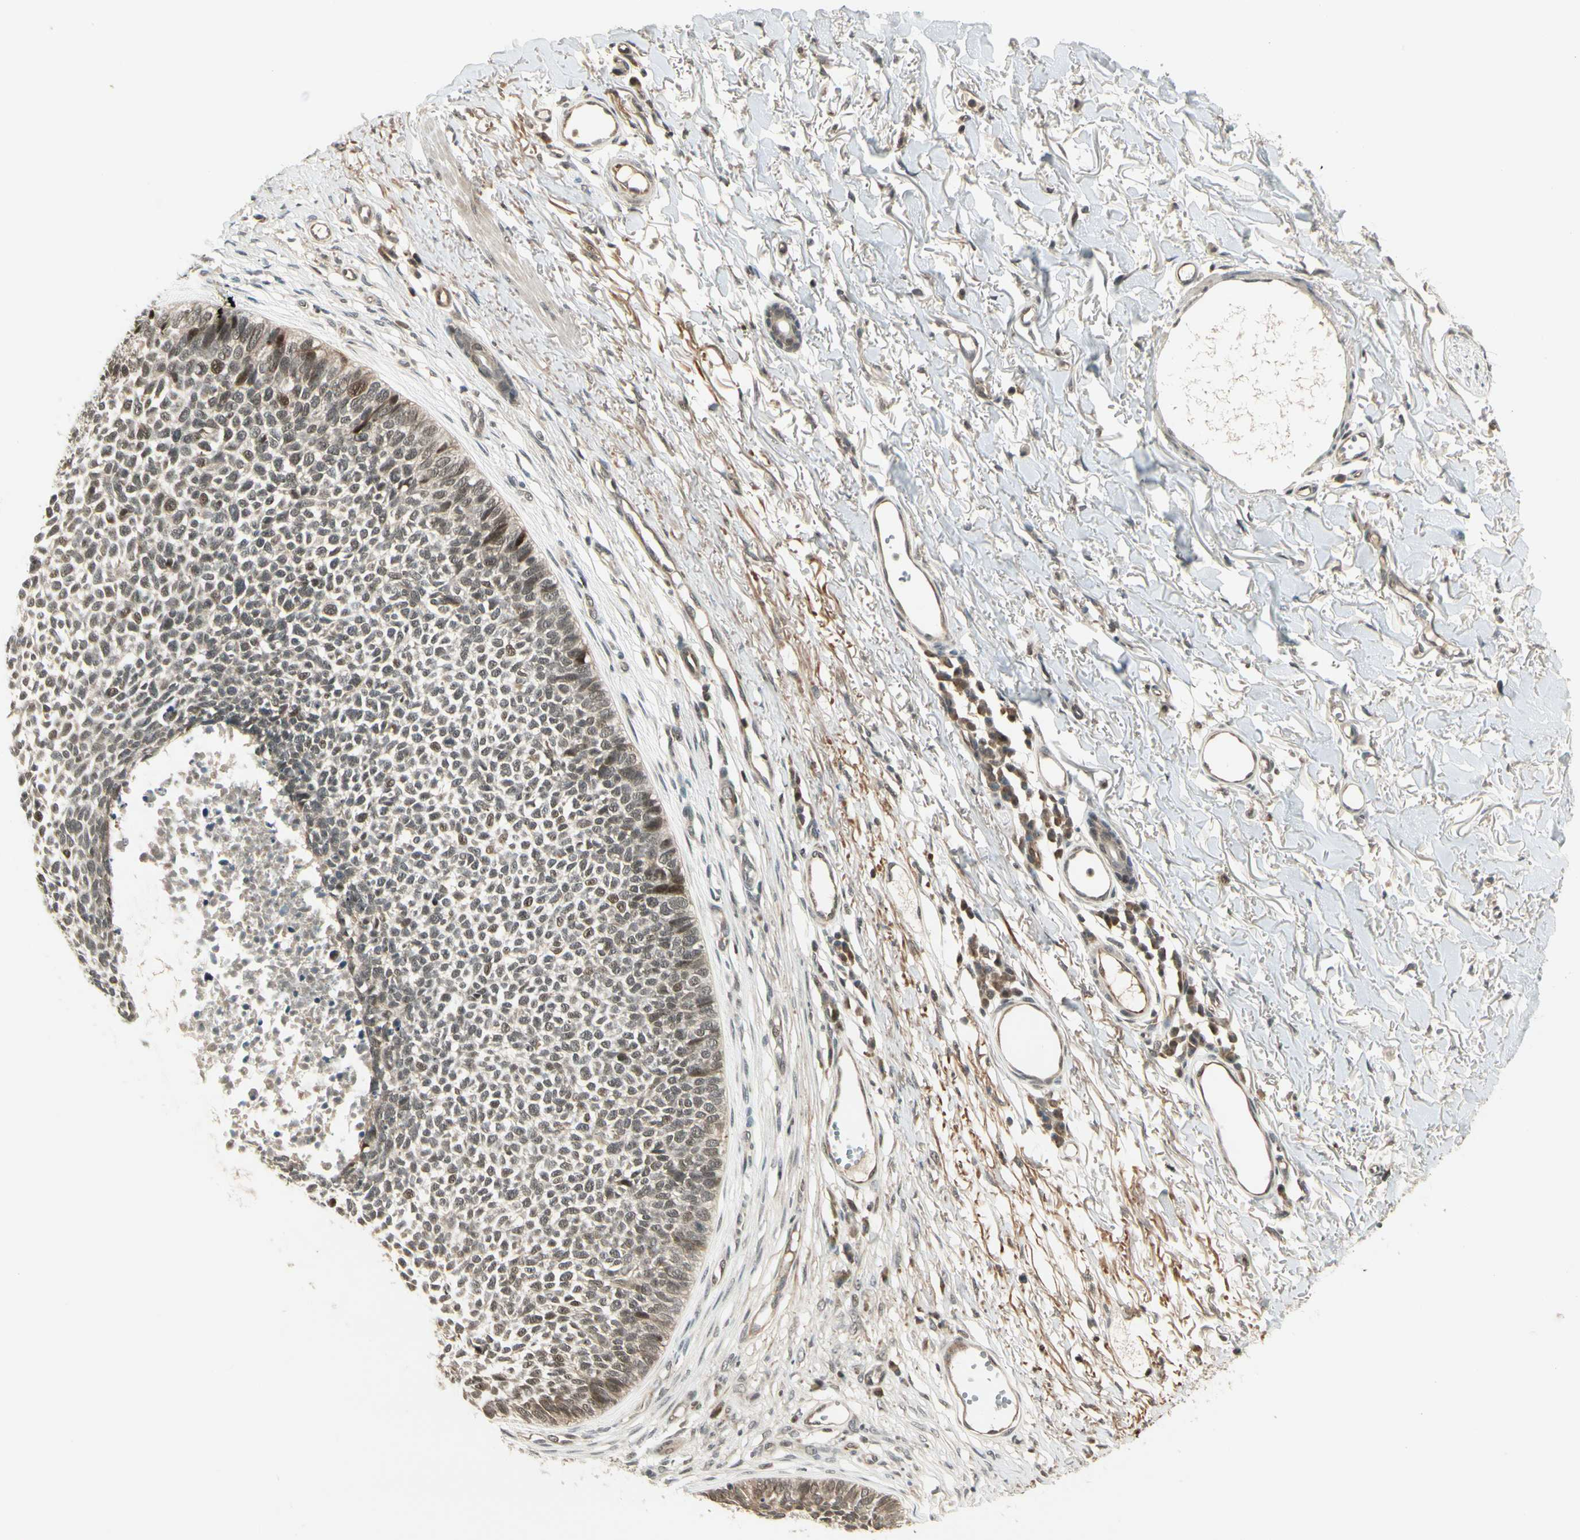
{"staining": {"intensity": "weak", "quantity": "25%-75%", "location": "nuclear"}, "tissue": "skin cancer", "cell_type": "Tumor cells", "image_type": "cancer", "snomed": [{"axis": "morphology", "description": "Basal cell carcinoma"}, {"axis": "topography", "description": "Skin"}], "caption": "Skin cancer (basal cell carcinoma) stained for a protein reveals weak nuclear positivity in tumor cells.", "gene": "CDK11A", "patient": {"sex": "female", "age": 84}}